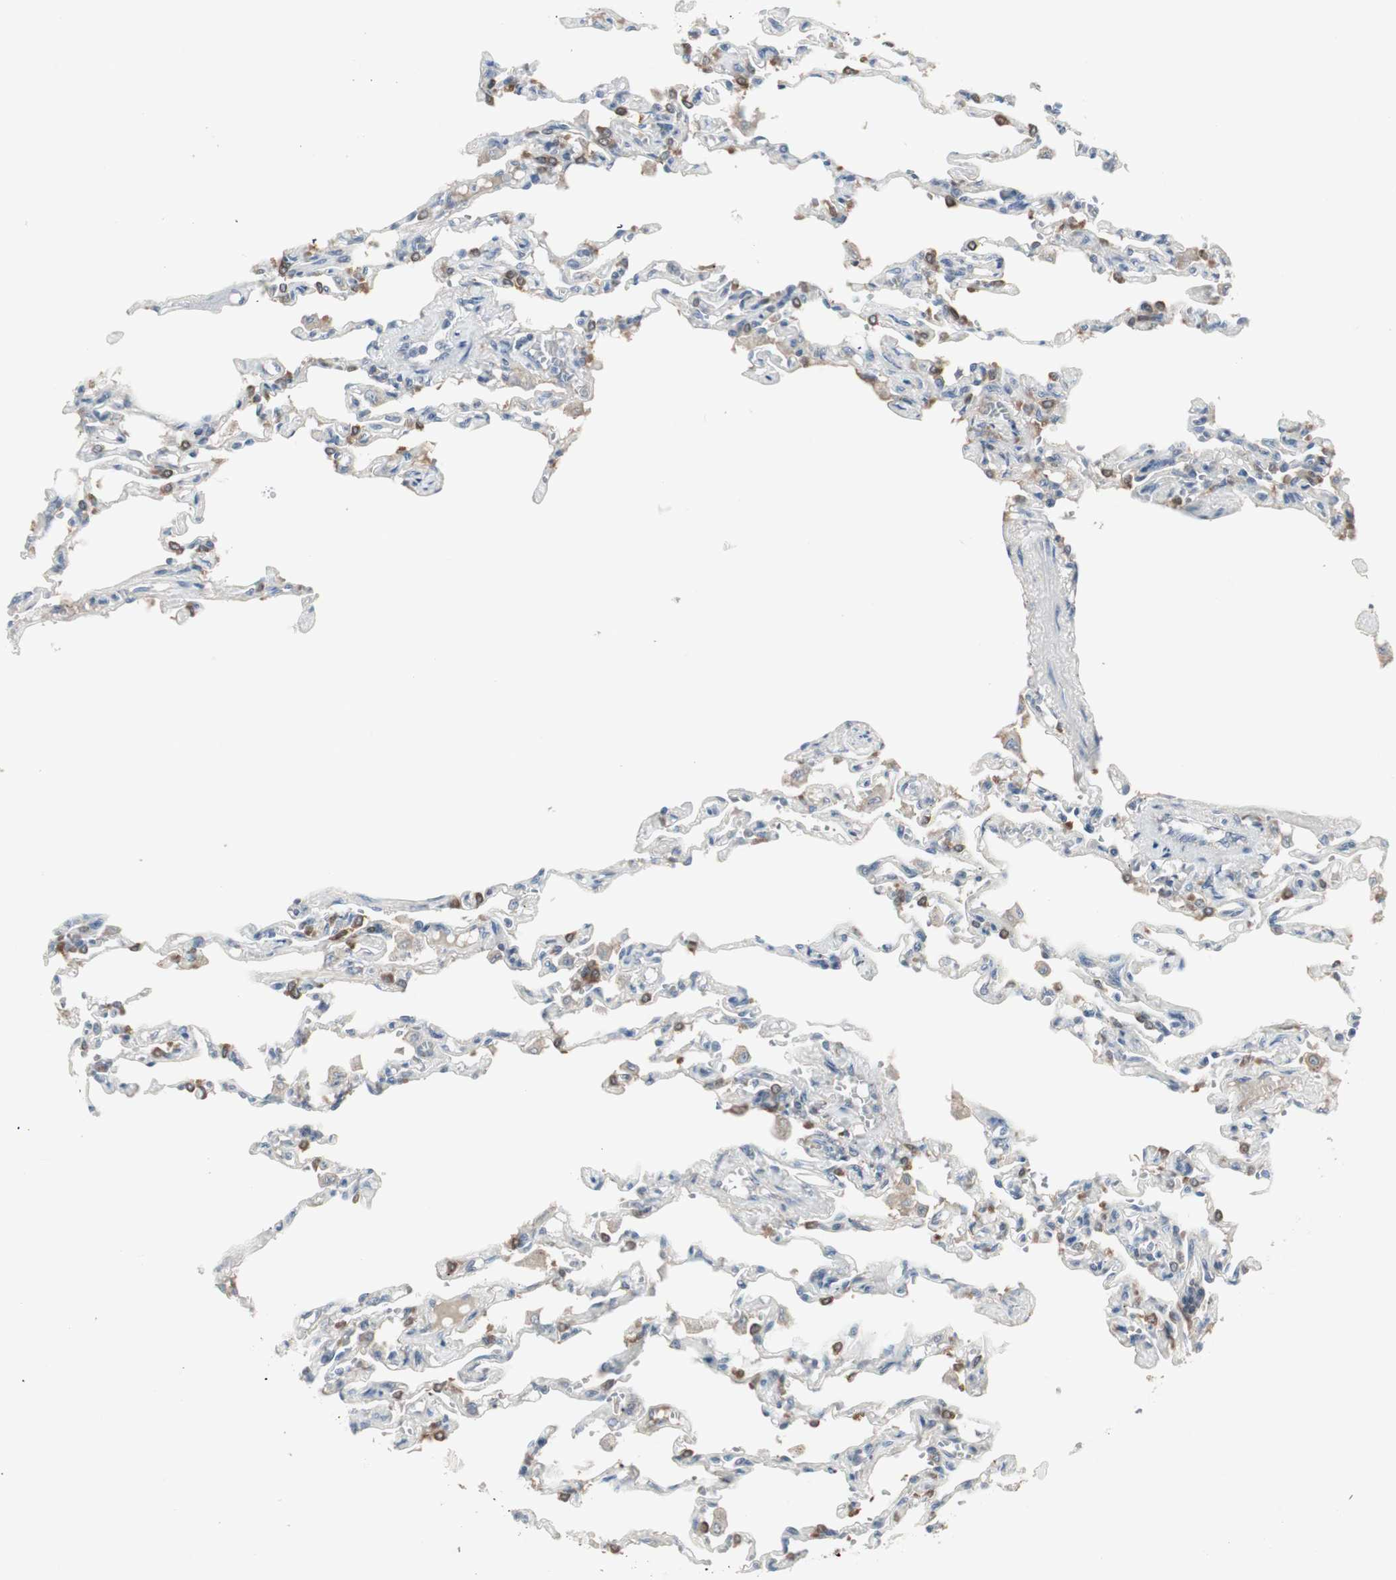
{"staining": {"intensity": "negative", "quantity": "none", "location": "none"}, "tissue": "lung", "cell_type": "Alveolar cells", "image_type": "normal", "snomed": [{"axis": "morphology", "description": "Normal tissue, NOS"}, {"axis": "topography", "description": "Lung"}], "caption": "The histopathology image shows no significant positivity in alveolar cells of lung. (DAB immunohistochemistry (IHC) visualized using brightfield microscopy, high magnification).", "gene": "JMJD7", "patient": {"sex": "male", "age": 21}}